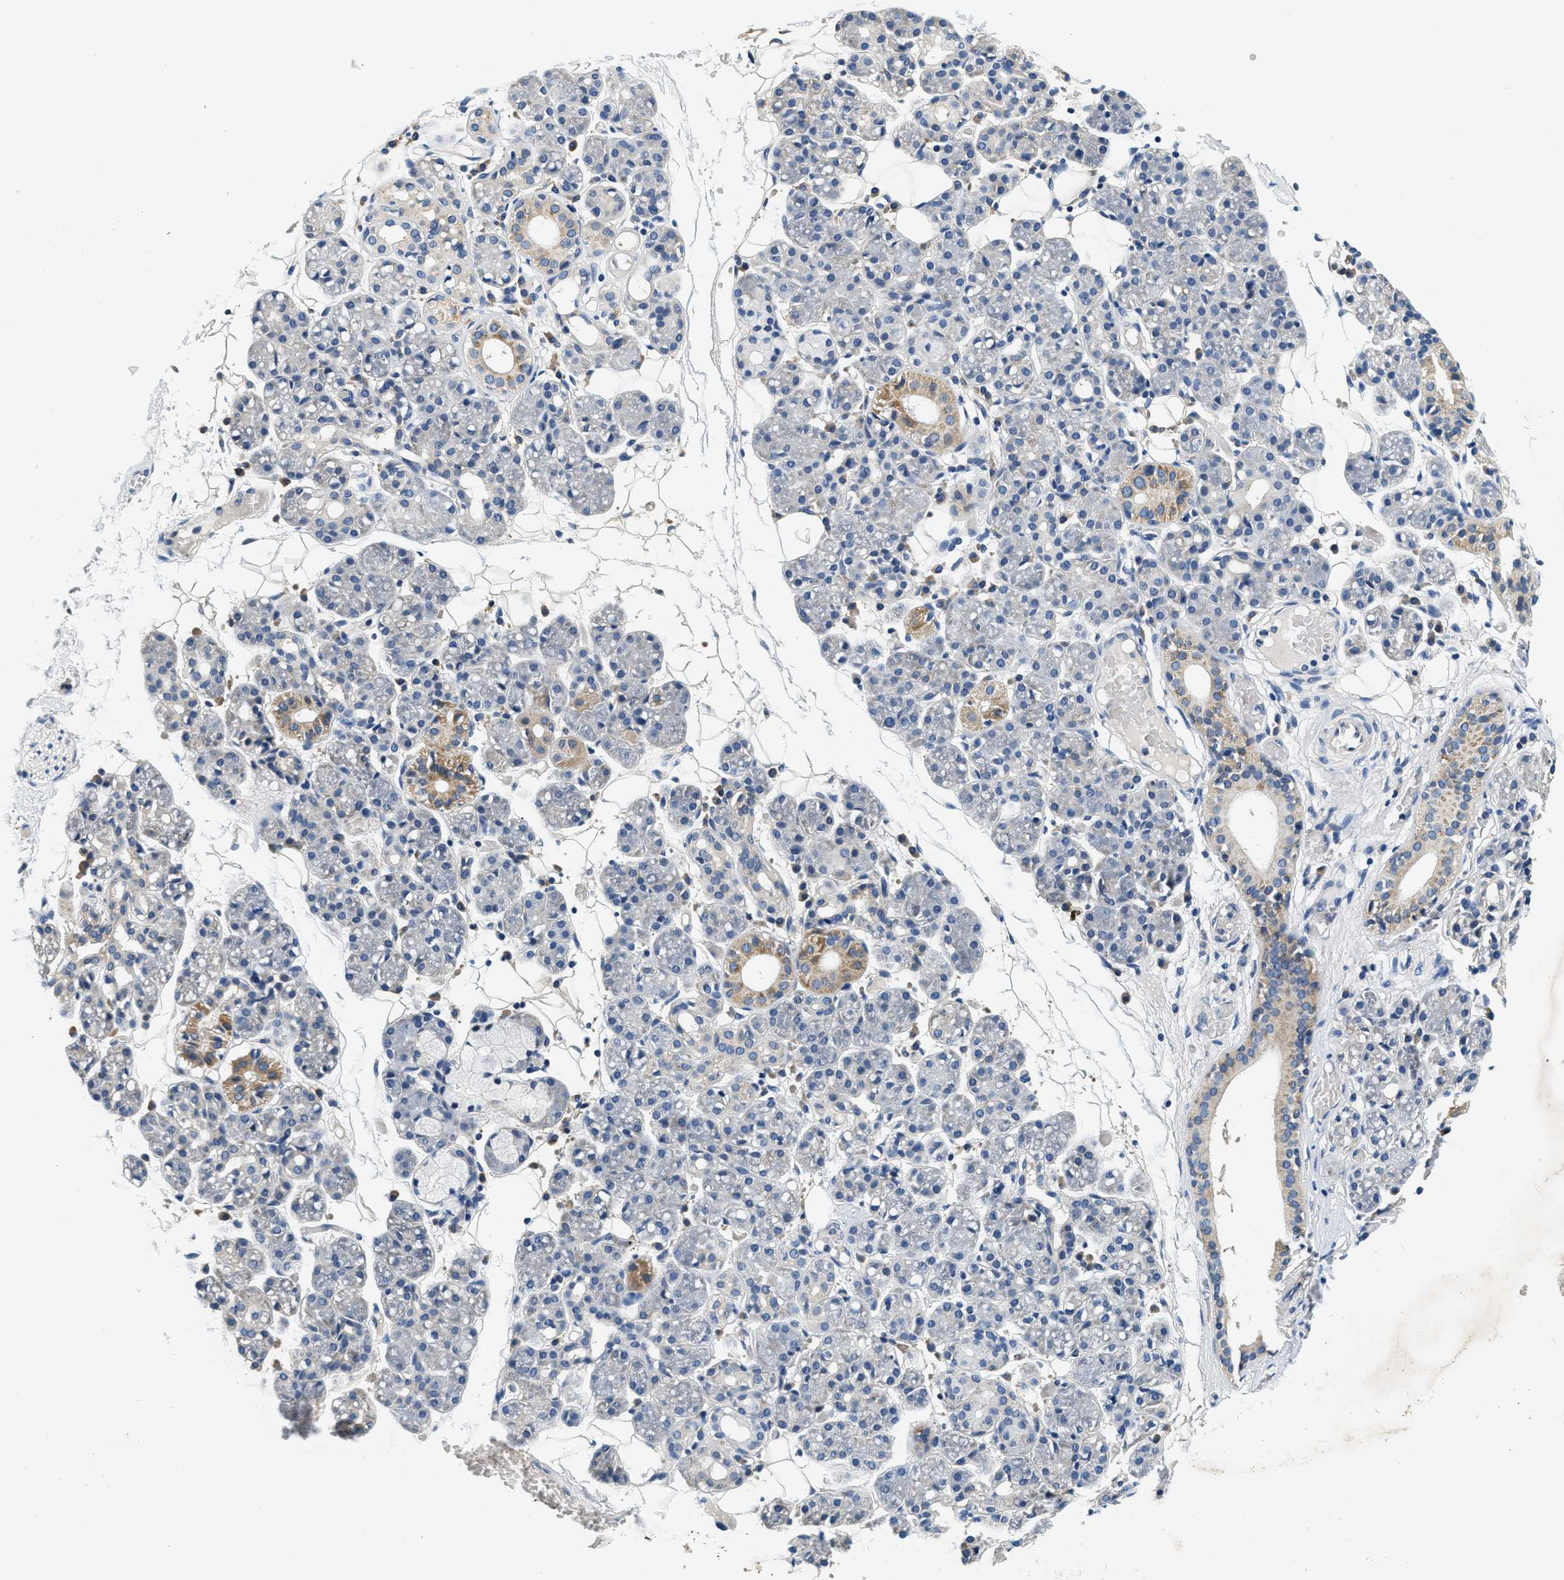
{"staining": {"intensity": "moderate", "quantity": "<25%", "location": "cytoplasmic/membranous"}, "tissue": "salivary gland", "cell_type": "Glandular cells", "image_type": "normal", "snomed": [{"axis": "morphology", "description": "Normal tissue, NOS"}, {"axis": "topography", "description": "Salivary gland"}], "caption": "Benign salivary gland displays moderate cytoplasmic/membranous positivity in approximately <25% of glandular cells.", "gene": "ALDH3A2", "patient": {"sex": "male", "age": 63}}